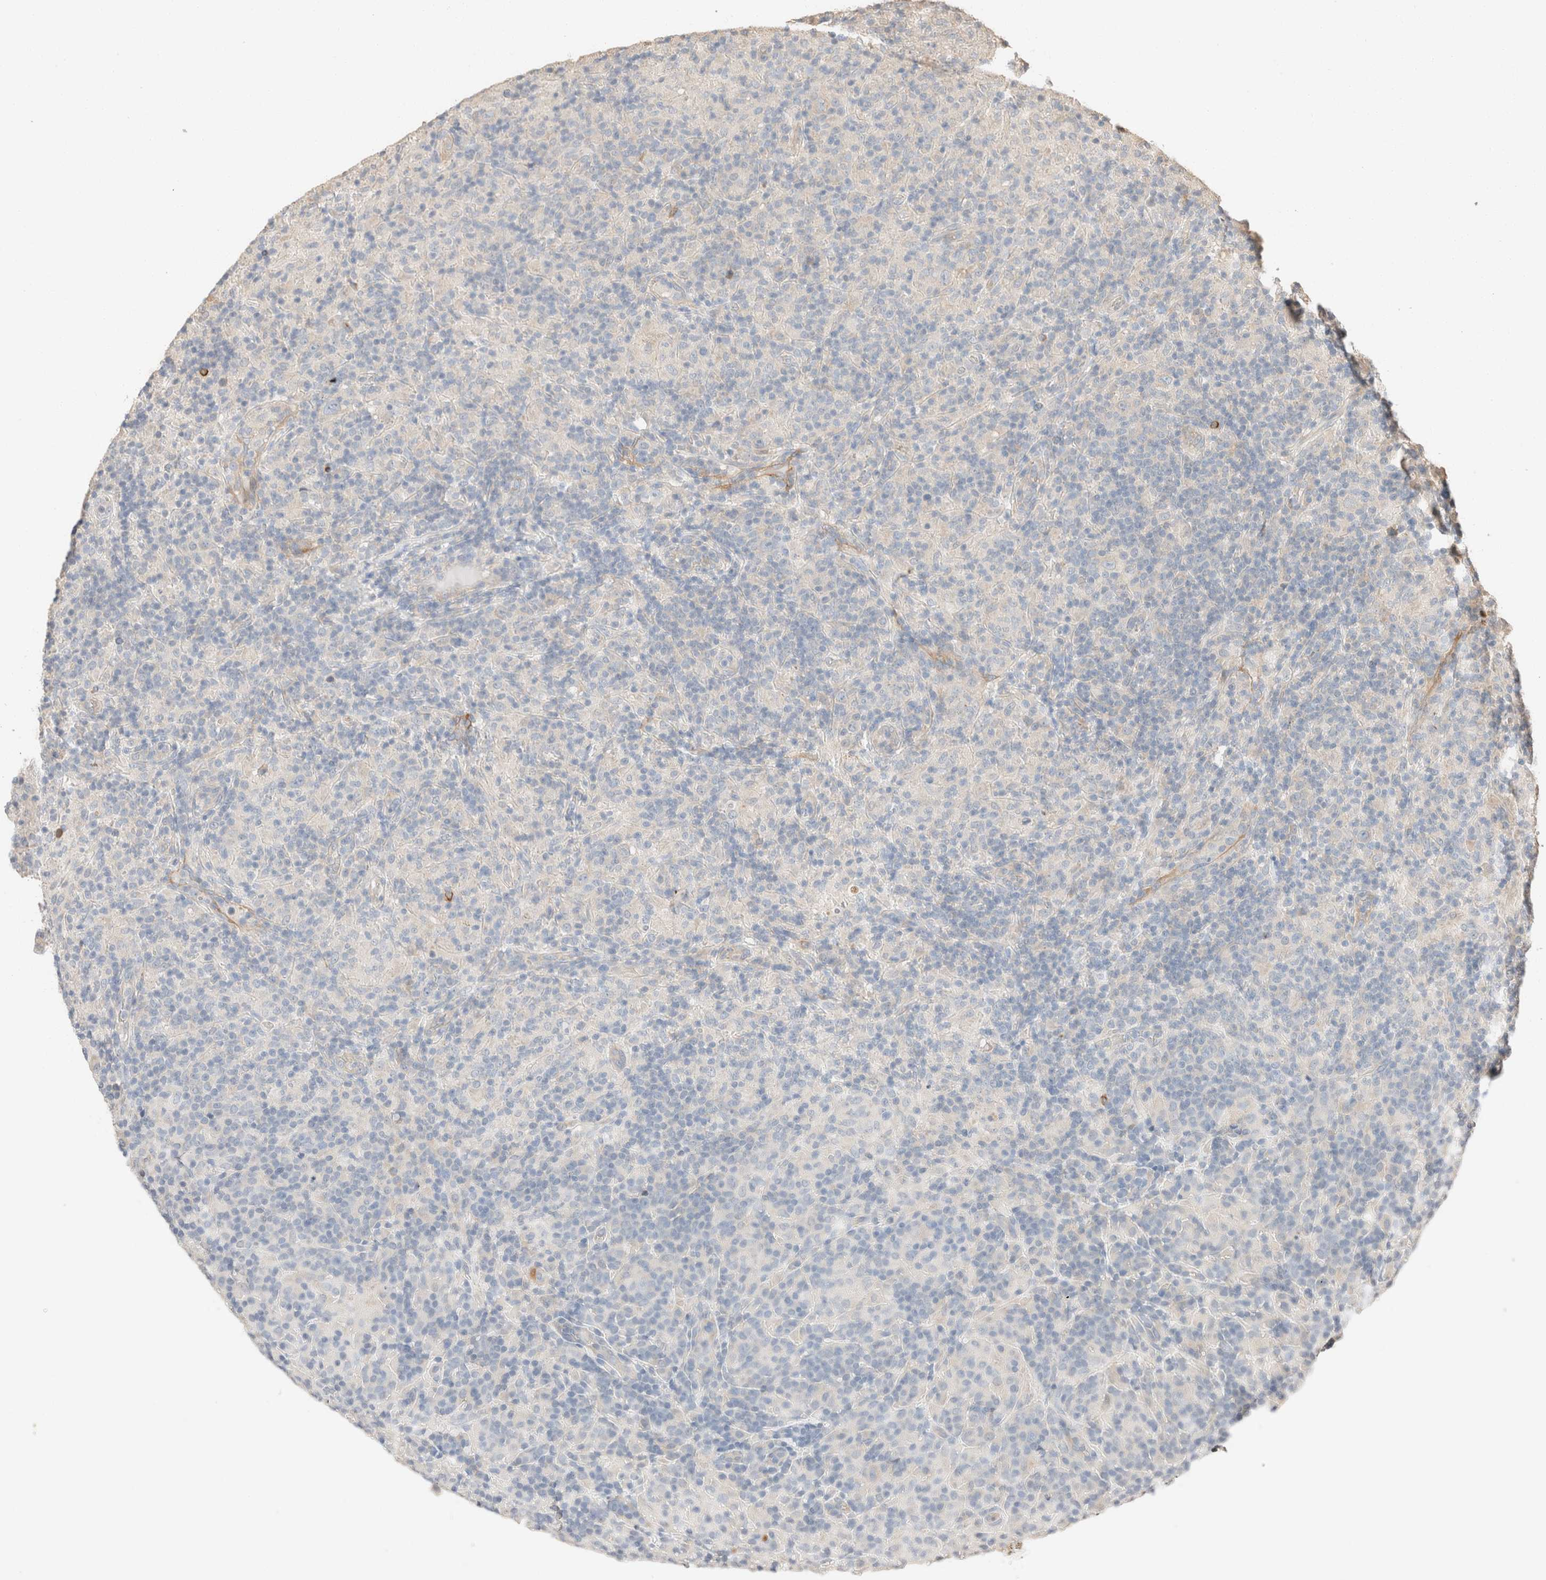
{"staining": {"intensity": "negative", "quantity": "none", "location": "none"}, "tissue": "lymphoma", "cell_type": "Tumor cells", "image_type": "cancer", "snomed": [{"axis": "morphology", "description": "Hodgkin's disease, NOS"}, {"axis": "topography", "description": "Lymph node"}], "caption": "A photomicrograph of human lymphoma is negative for staining in tumor cells.", "gene": "TUBD1", "patient": {"sex": "male", "age": 70}}